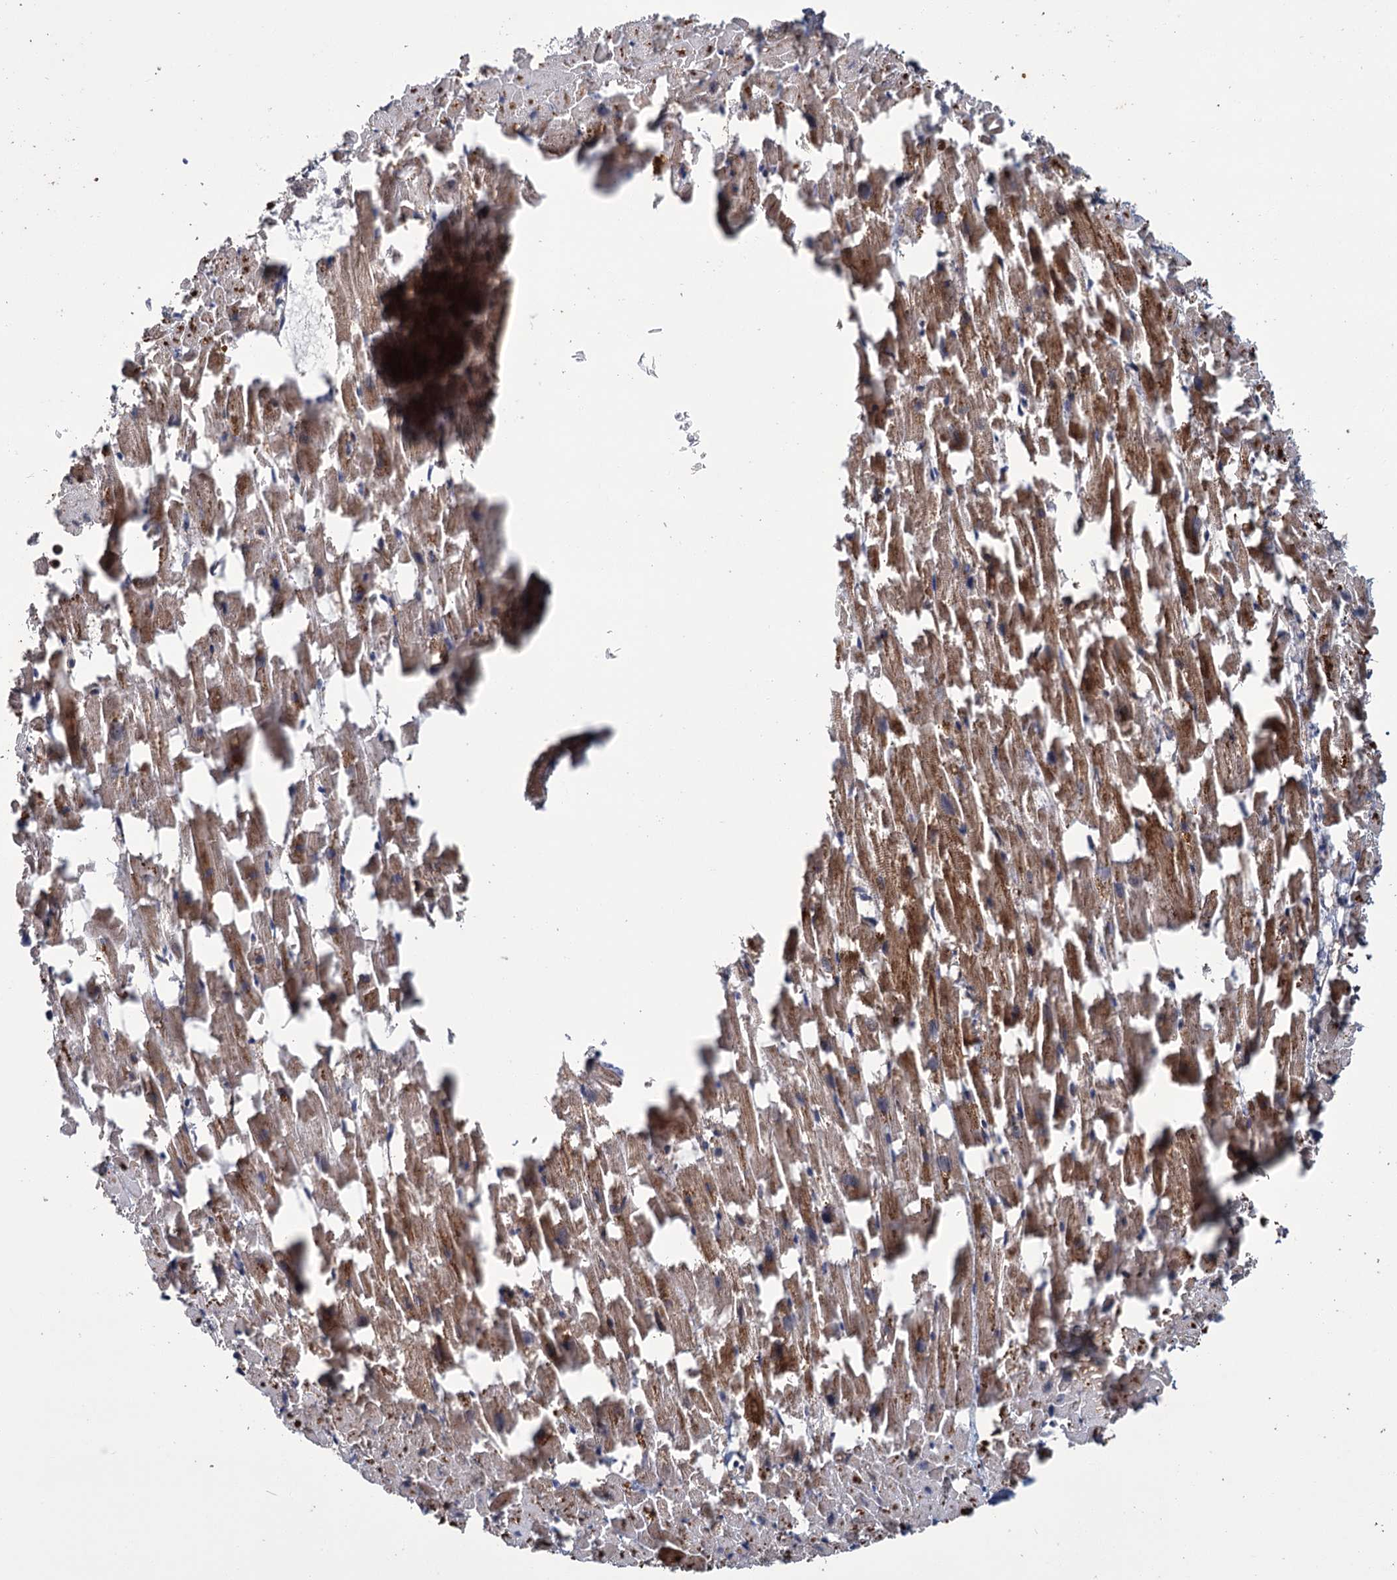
{"staining": {"intensity": "moderate", "quantity": ">75%", "location": "cytoplasmic/membranous"}, "tissue": "heart muscle", "cell_type": "Cardiomyocytes", "image_type": "normal", "snomed": [{"axis": "morphology", "description": "Normal tissue, NOS"}, {"axis": "topography", "description": "Heart"}], "caption": "Moderate cytoplasmic/membranous protein expression is appreciated in about >75% of cardiomyocytes in heart muscle. (Brightfield microscopy of DAB IHC at high magnification).", "gene": "KANSL2", "patient": {"sex": "female", "age": 64}}